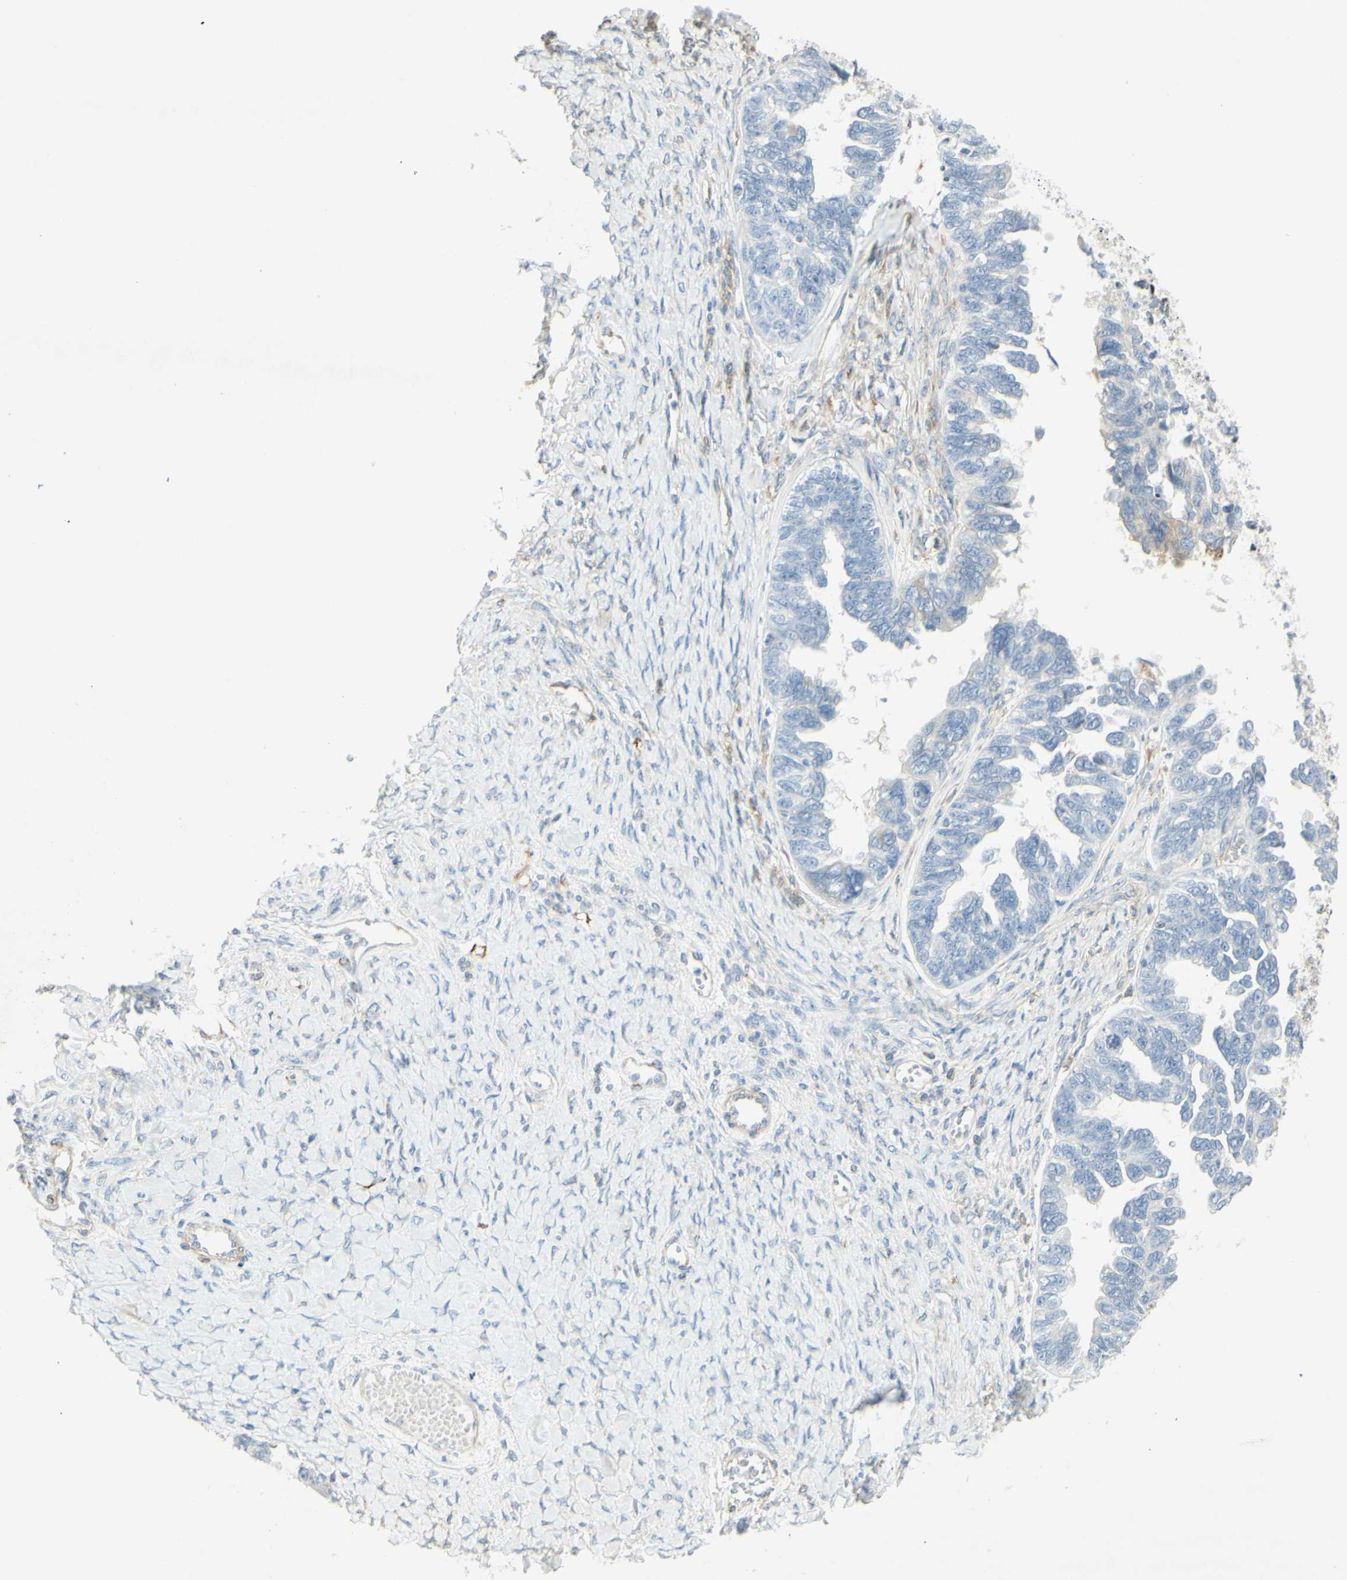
{"staining": {"intensity": "negative", "quantity": "none", "location": "none"}, "tissue": "ovarian cancer", "cell_type": "Tumor cells", "image_type": "cancer", "snomed": [{"axis": "morphology", "description": "Cystadenocarcinoma, serous, NOS"}, {"axis": "topography", "description": "Ovary"}], "caption": "Immunohistochemical staining of ovarian cancer reveals no significant expression in tumor cells.", "gene": "MAP1B", "patient": {"sex": "female", "age": 79}}